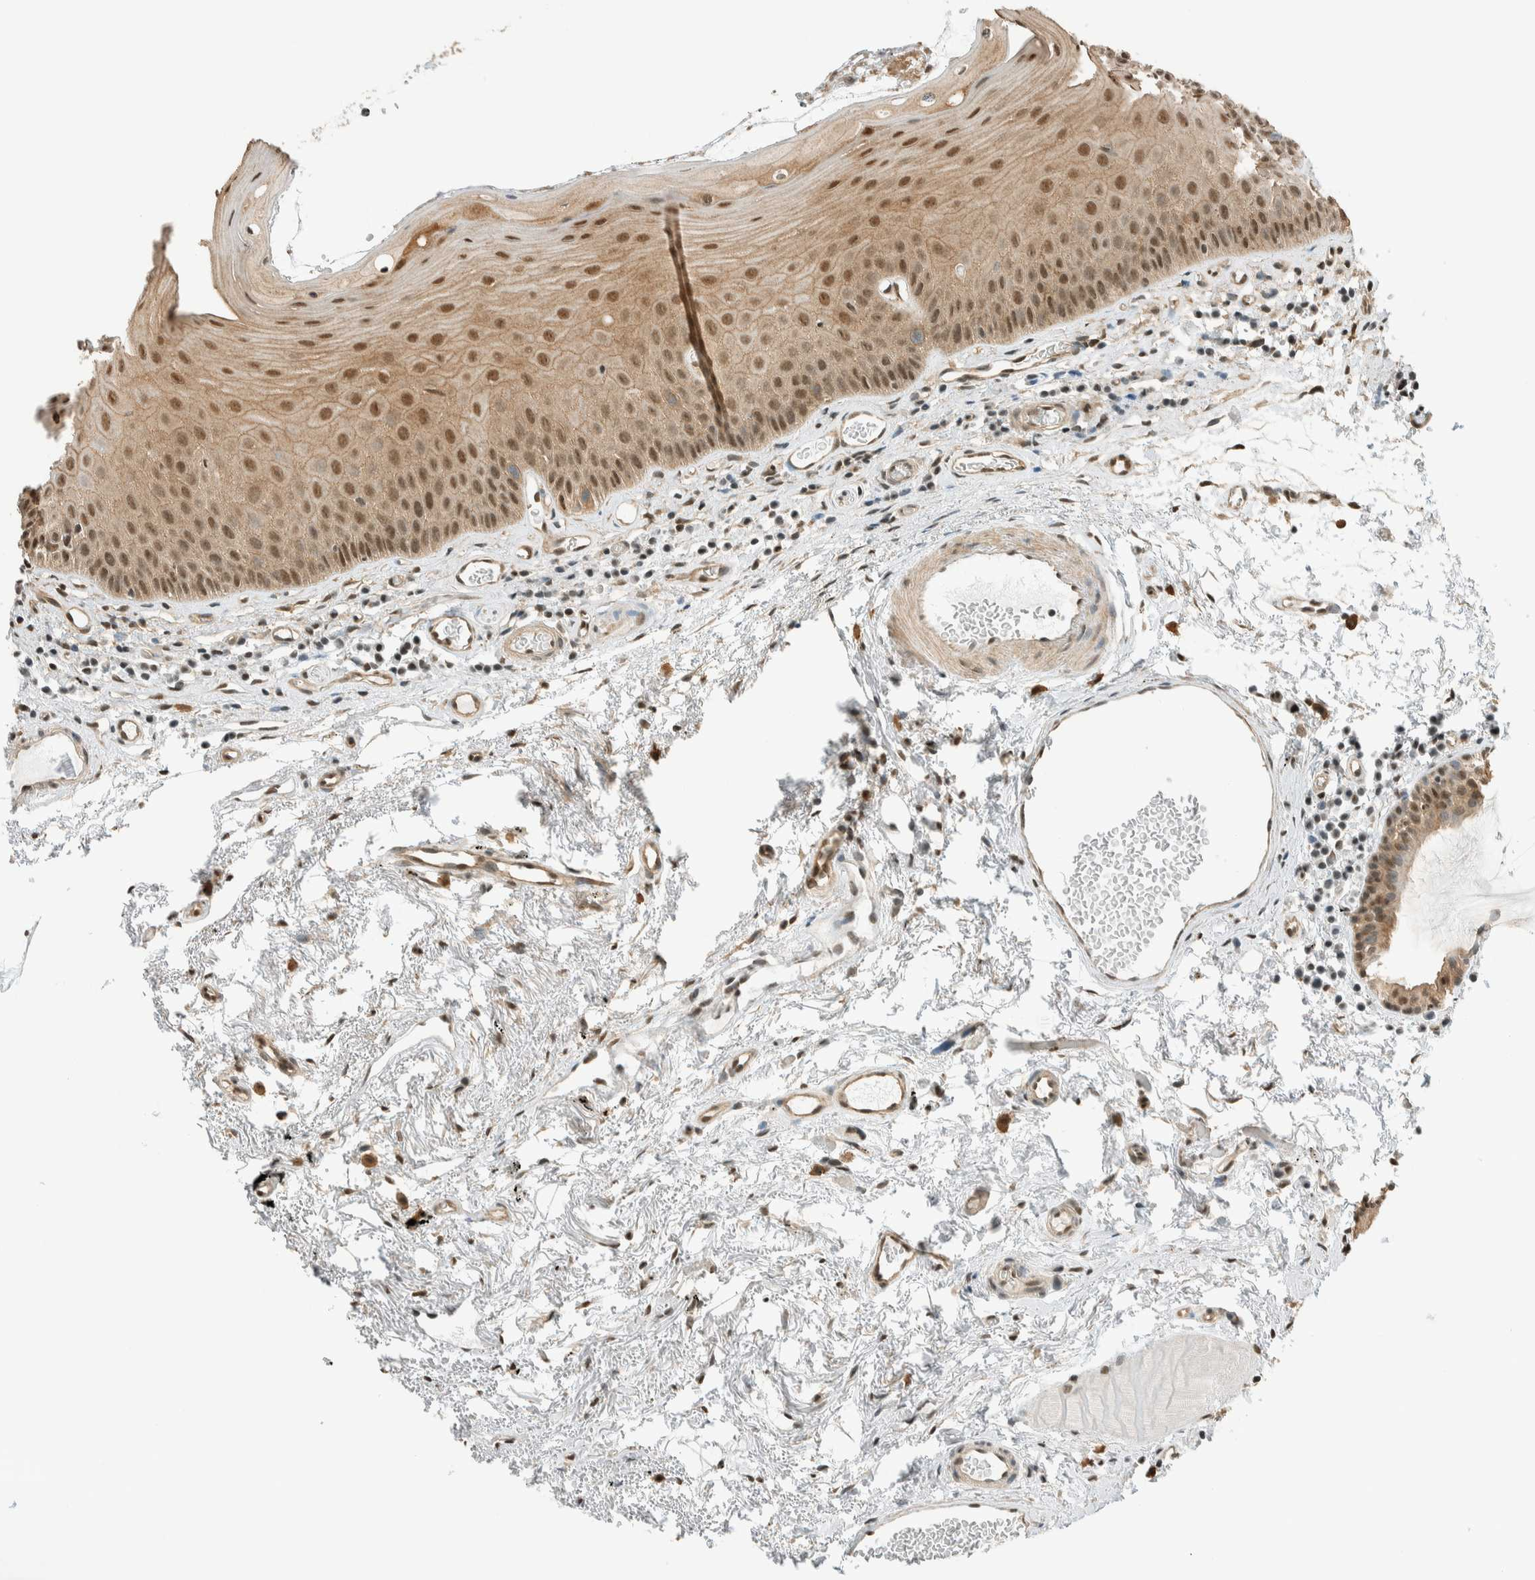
{"staining": {"intensity": "moderate", "quantity": ">75%", "location": "cytoplasmic/membranous,nuclear"}, "tissue": "oral mucosa", "cell_type": "Squamous epithelial cells", "image_type": "normal", "snomed": [{"axis": "morphology", "description": "Normal tissue, NOS"}, {"axis": "topography", "description": "Skeletal muscle"}, {"axis": "topography", "description": "Oral tissue"}, {"axis": "topography", "description": "Peripheral nerve tissue"}], "caption": "Protein expression analysis of normal oral mucosa reveals moderate cytoplasmic/membranous,nuclear positivity in about >75% of squamous epithelial cells. (DAB IHC with brightfield microscopy, high magnification).", "gene": "NIBAN2", "patient": {"sex": "female", "age": 84}}